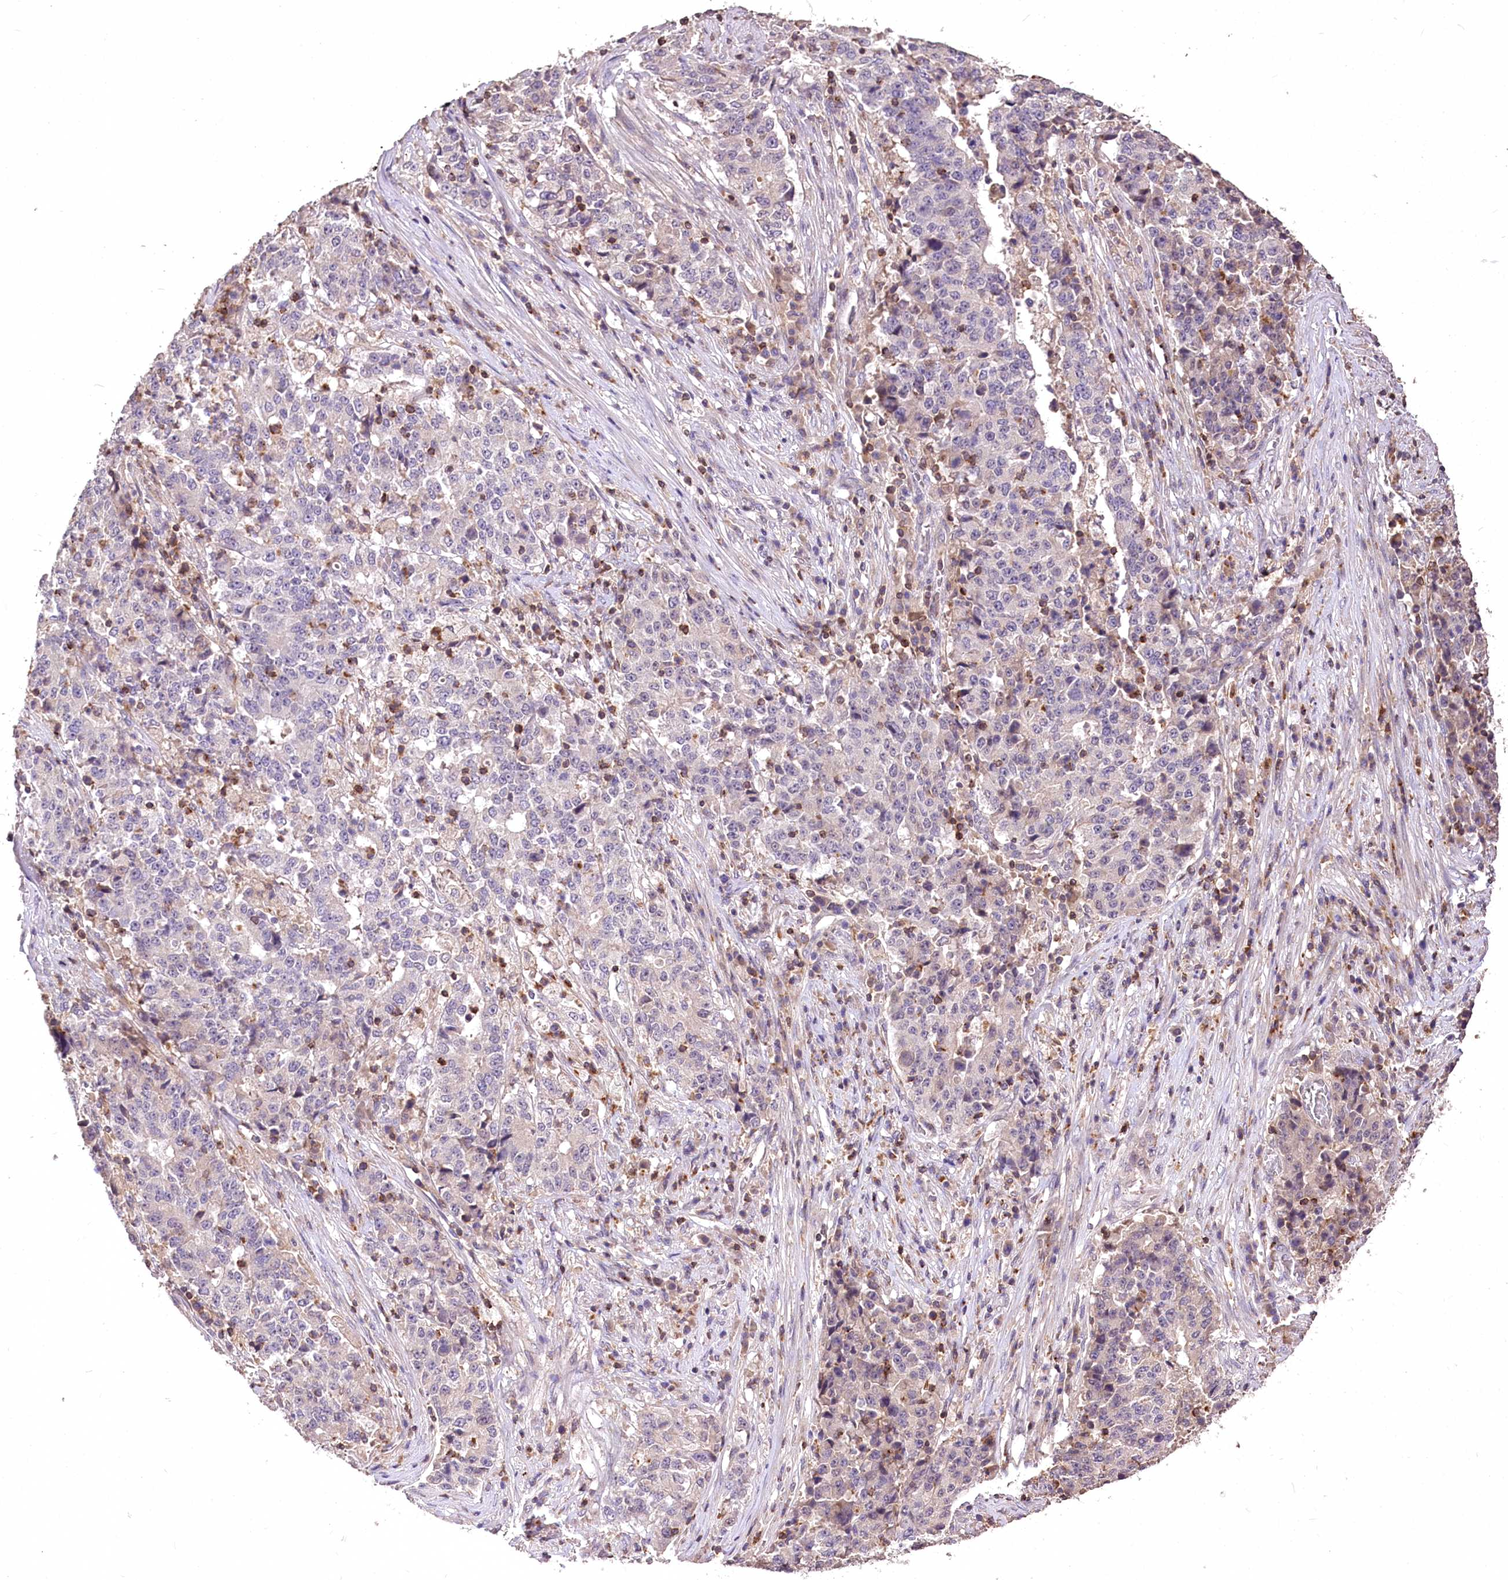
{"staining": {"intensity": "negative", "quantity": "none", "location": "none"}, "tissue": "stomach cancer", "cell_type": "Tumor cells", "image_type": "cancer", "snomed": [{"axis": "morphology", "description": "Adenocarcinoma, NOS"}, {"axis": "topography", "description": "Stomach"}], "caption": "A high-resolution micrograph shows immunohistochemistry staining of stomach cancer (adenocarcinoma), which displays no significant positivity in tumor cells.", "gene": "SERGEF", "patient": {"sex": "male", "age": 59}}